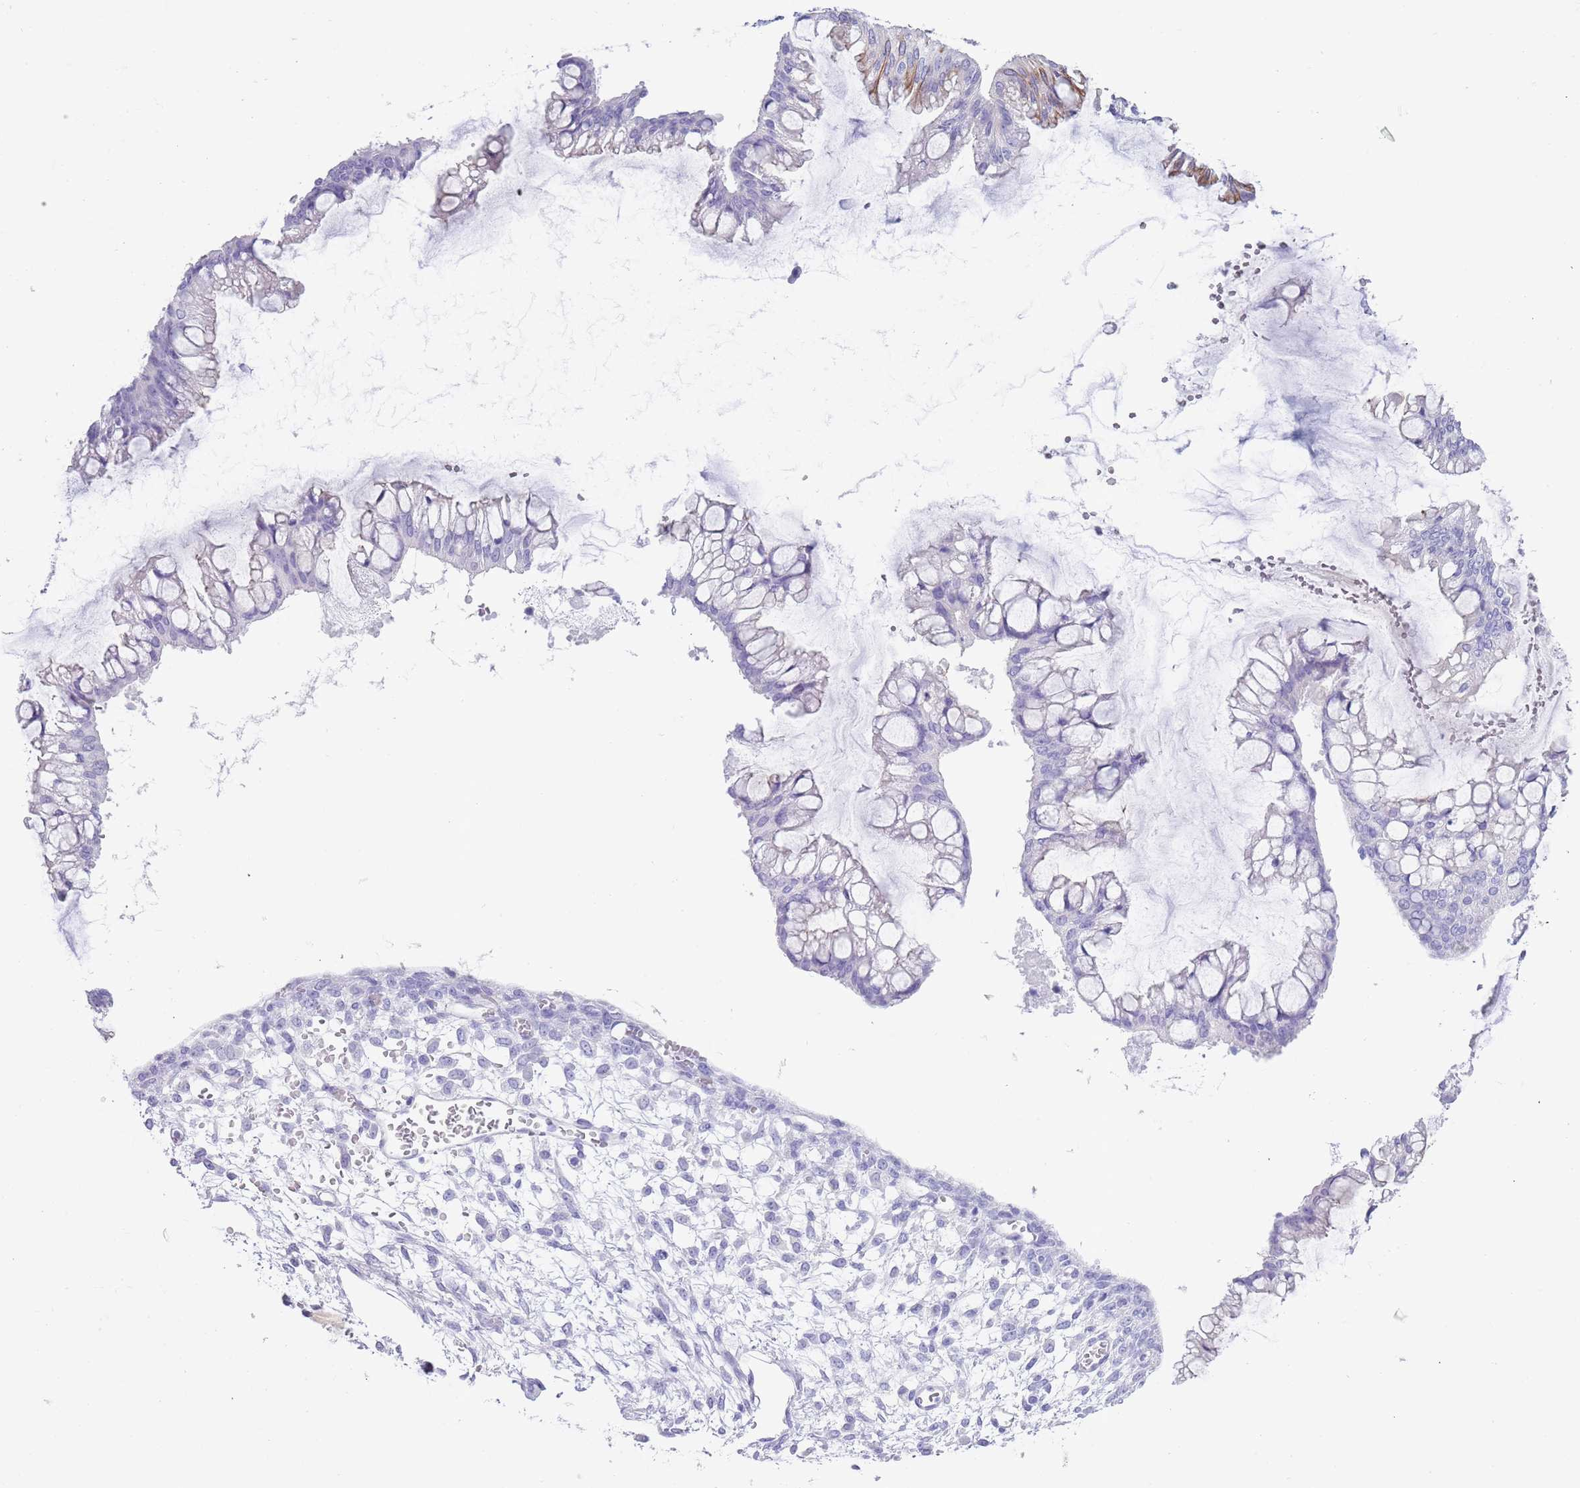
{"staining": {"intensity": "negative", "quantity": "none", "location": "none"}, "tissue": "ovarian cancer", "cell_type": "Tumor cells", "image_type": "cancer", "snomed": [{"axis": "morphology", "description": "Cystadenocarcinoma, mucinous, NOS"}, {"axis": "topography", "description": "Ovary"}], "caption": "This image is of ovarian mucinous cystadenocarcinoma stained with immunohistochemistry to label a protein in brown with the nuclei are counter-stained blue. There is no staining in tumor cells.", "gene": "CPXM2", "patient": {"sex": "female", "age": 73}}